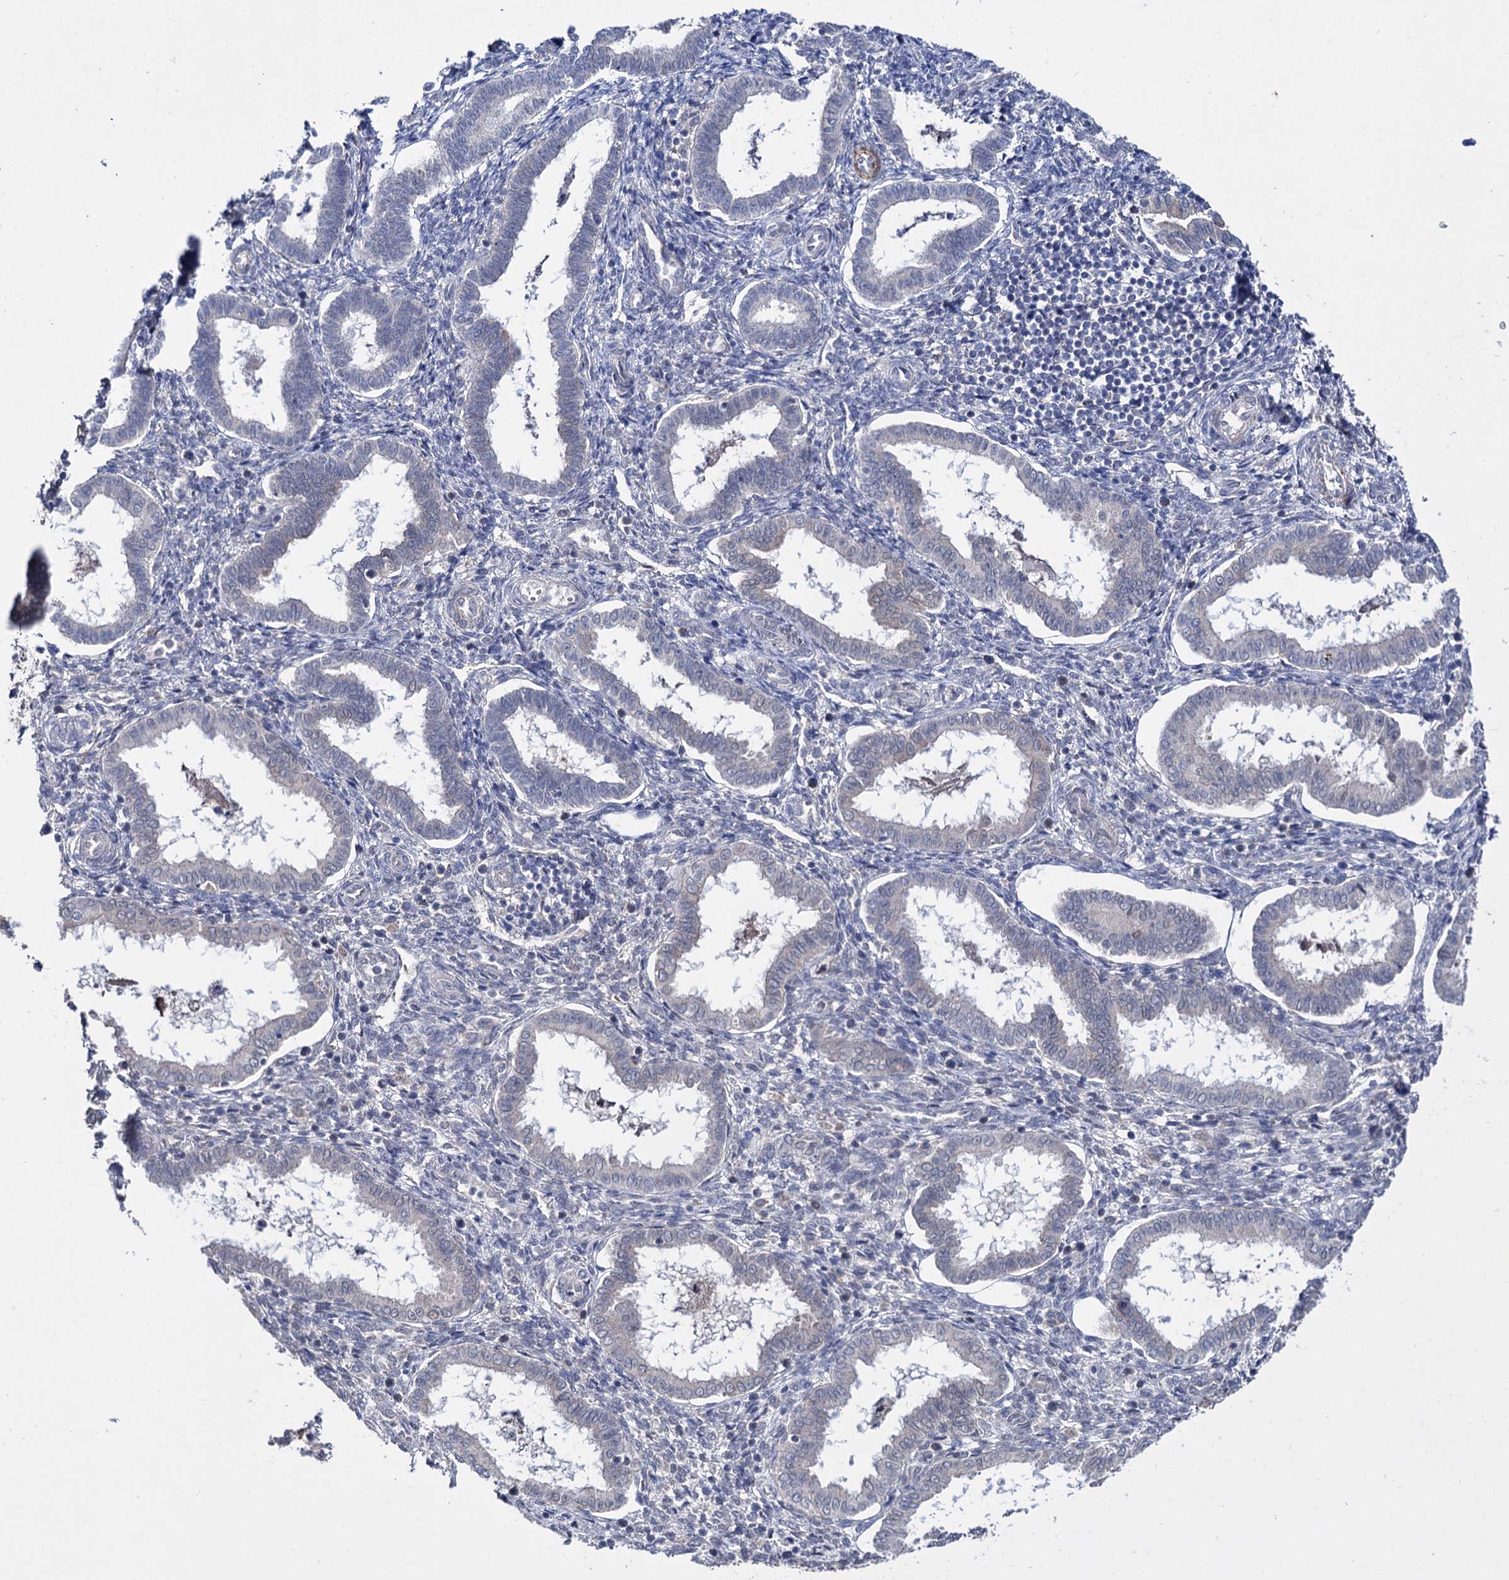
{"staining": {"intensity": "negative", "quantity": "none", "location": "none"}, "tissue": "endometrium", "cell_type": "Cells in endometrial stroma", "image_type": "normal", "snomed": [{"axis": "morphology", "description": "Normal tissue, NOS"}, {"axis": "topography", "description": "Endometrium"}], "caption": "This is a image of IHC staining of normal endometrium, which shows no positivity in cells in endometrial stroma.", "gene": "CLPB", "patient": {"sex": "female", "age": 24}}